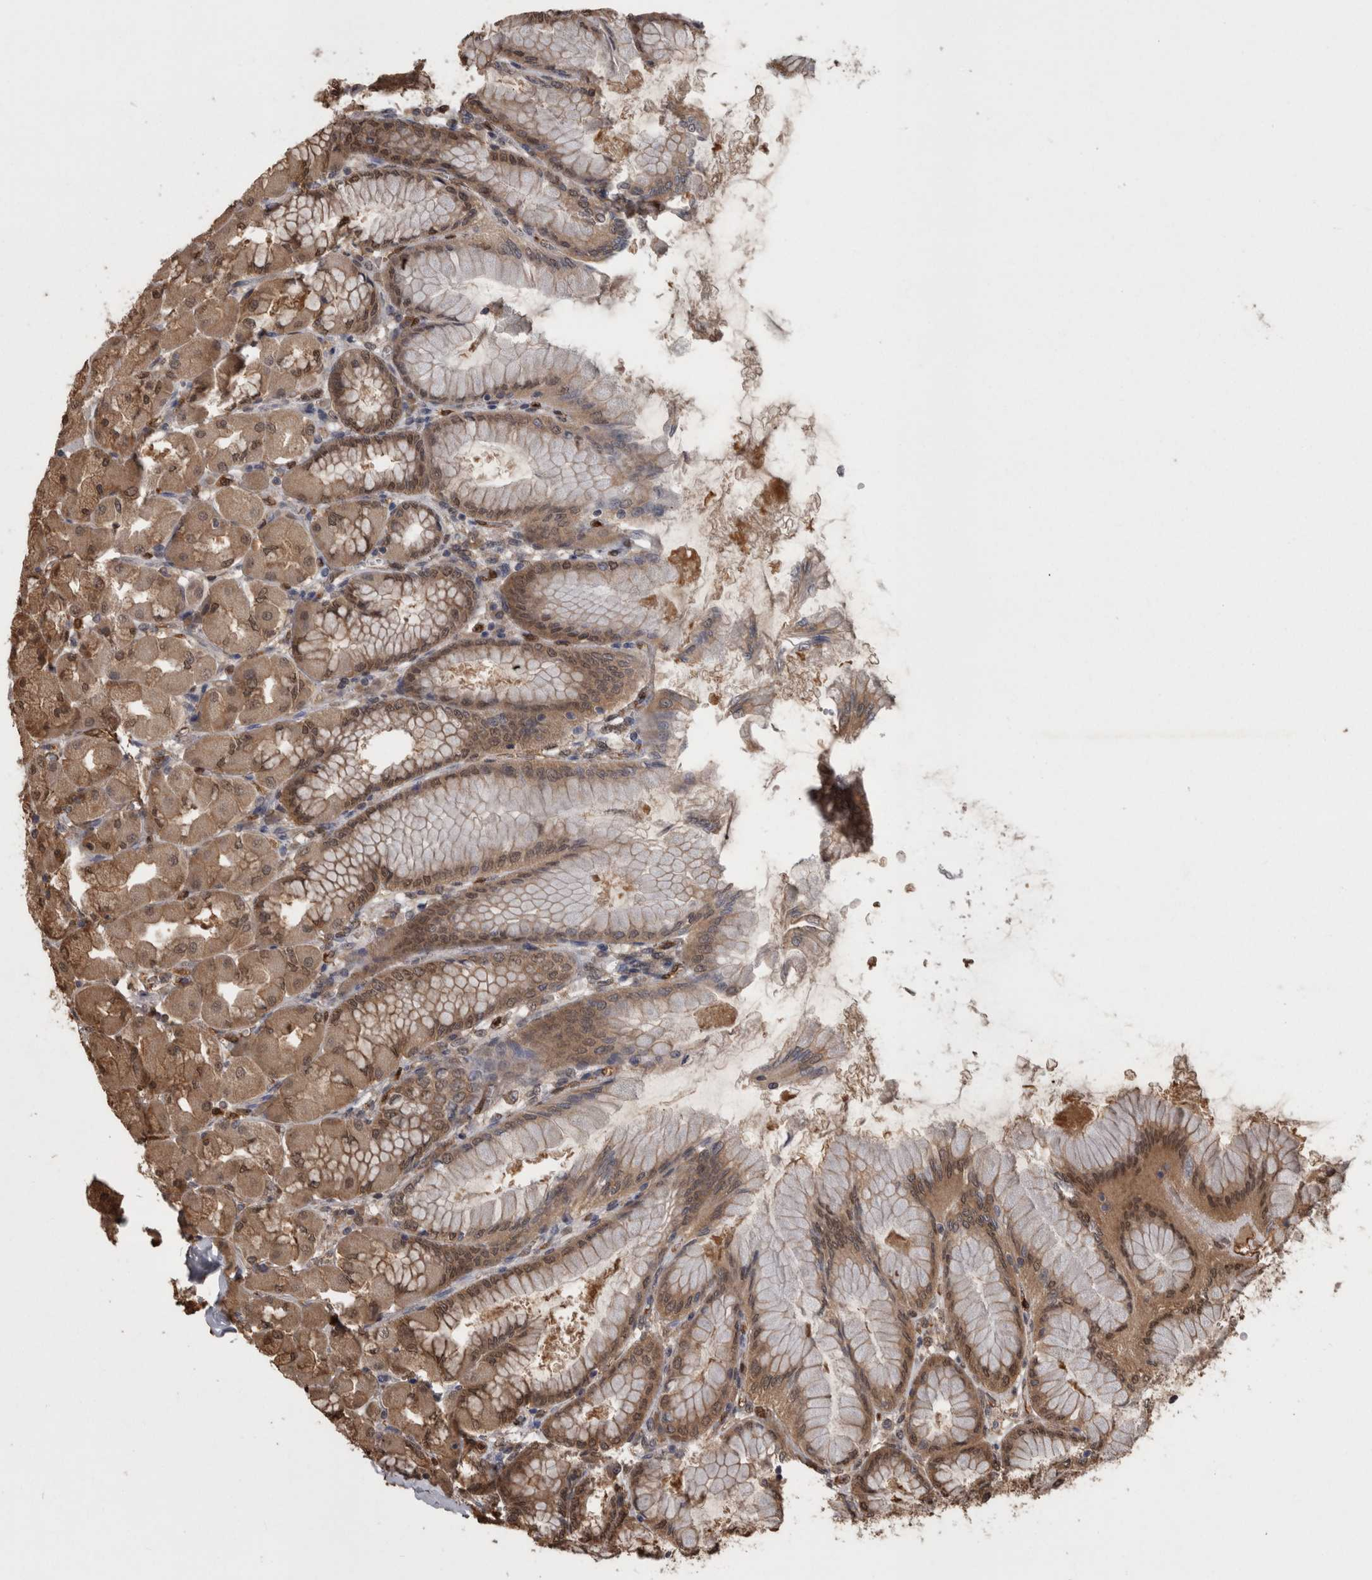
{"staining": {"intensity": "moderate", "quantity": ">75%", "location": "cytoplasmic/membranous,nuclear"}, "tissue": "stomach", "cell_type": "Glandular cells", "image_type": "normal", "snomed": [{"axis": "morphology", "description": "Normal tissue, NOS"}, {"axis": "topography", "description": "Stomach, upper"}], "caption": "Stomach stained with immunohistochemistry displays moderate cytoplasmic/membranous,nuclear positivity in about >75% of glandular cells. (brown staining indicates protein expression, while blue staining denotes nuclei).", "gene": "LXN", "patient": {"sex": "female", "age": 56}}